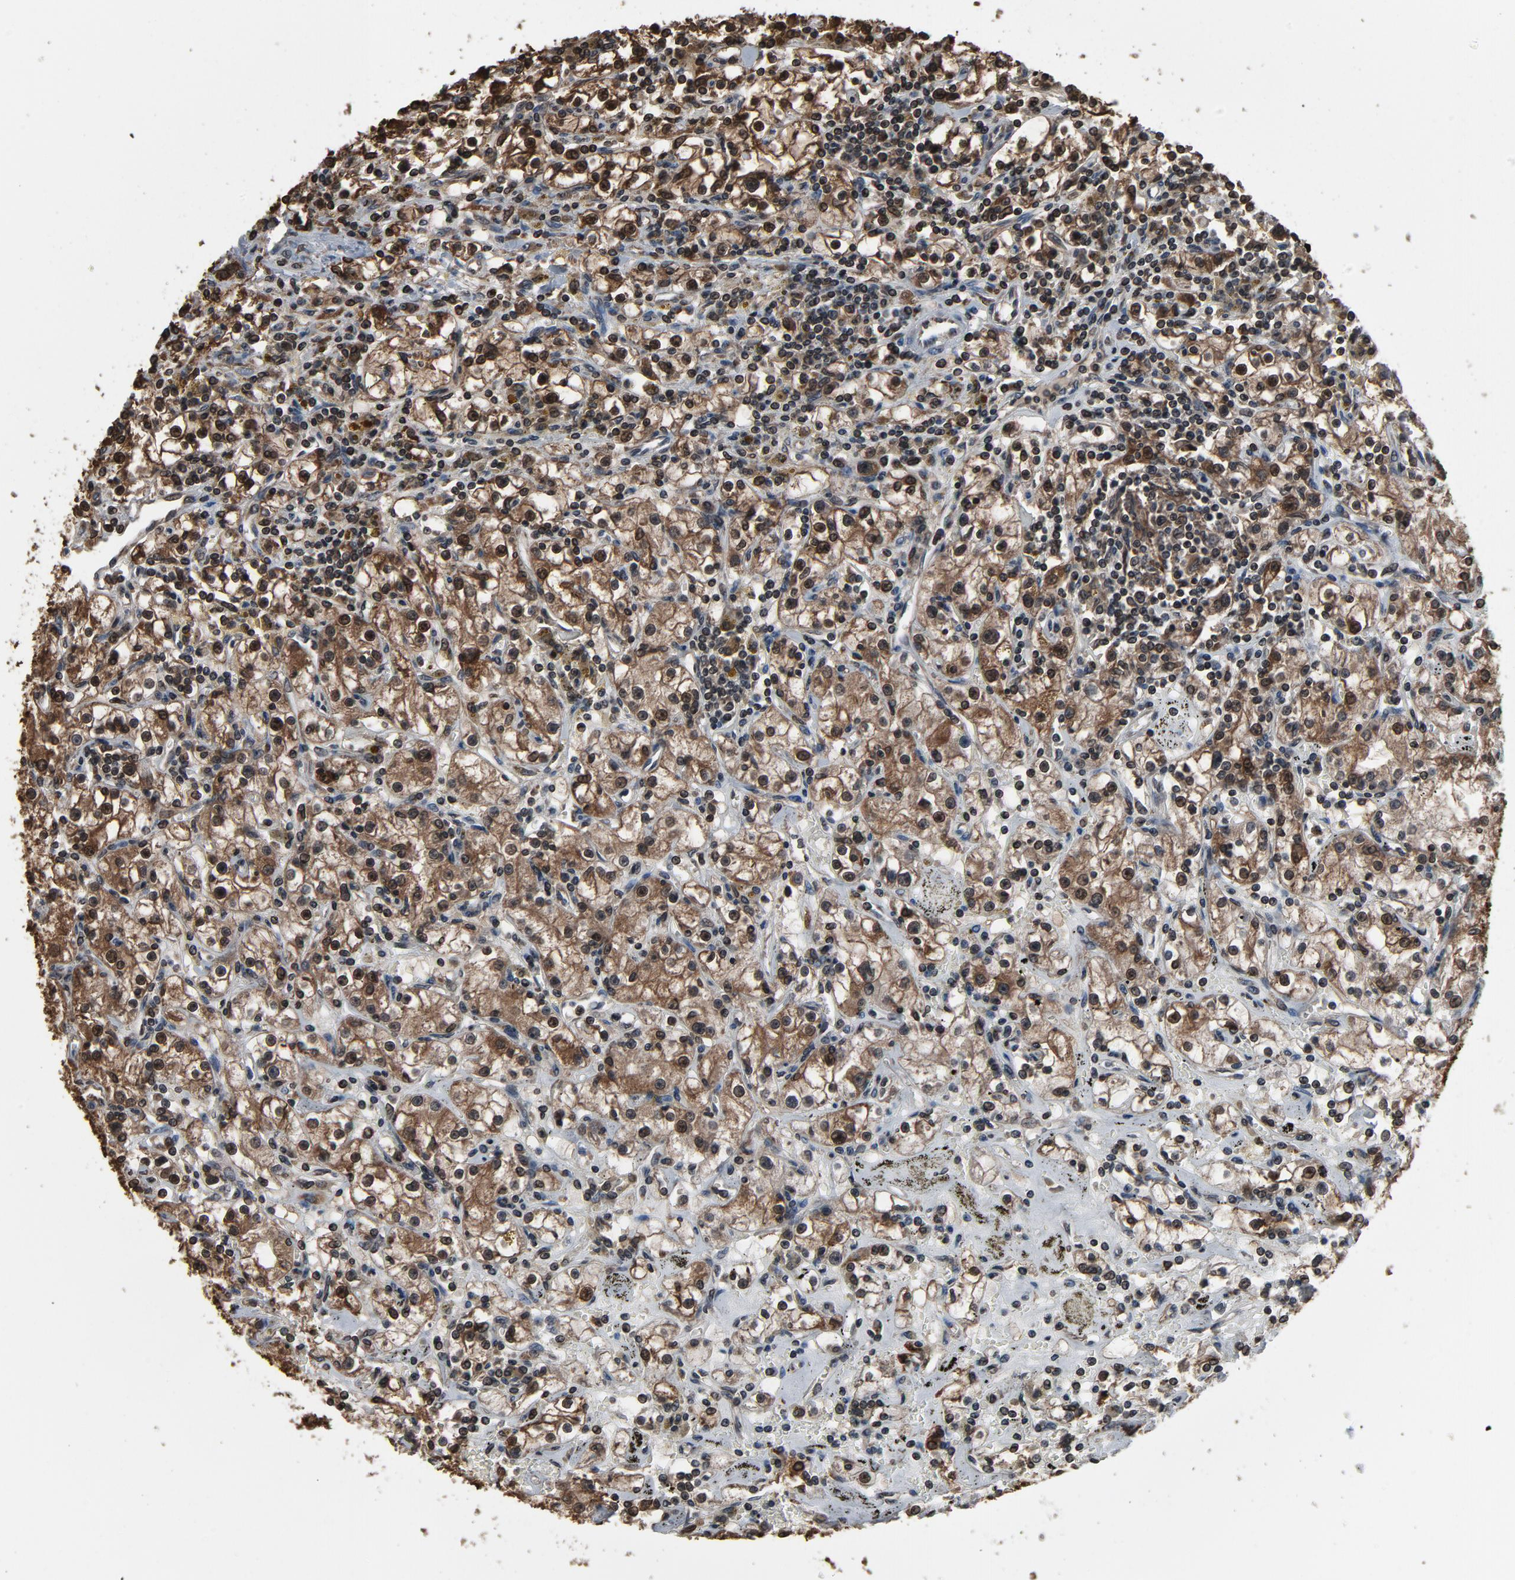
{"staining": {"intensity": "weak", "quantity": "25%-75%", "location": "cytoplasmic/membranous,nuclear"}, "tissue": "renal cancer", "cell_type": "Tumor cells", "image_type": "cancer", "snomed": [{"axis": "morphology", "description": "Adenocarcinoma, NOS"}, {"axis": "topography", "description": "Kidney"}], "caption": "Renal cancer tissue reveals weak cytoplasmic/membranous and nuclear expression in about 25%-75% of tumor cells, visualized by immunohistochemistry. The staining was performed using DAB (3,3'-diaminobenzidine), with brown indicating positive protein expression. Nuclei are stained blue with hematoxylin.", "gene": "UBE2D1", "patient": {"sex": "male", "age": 56}}